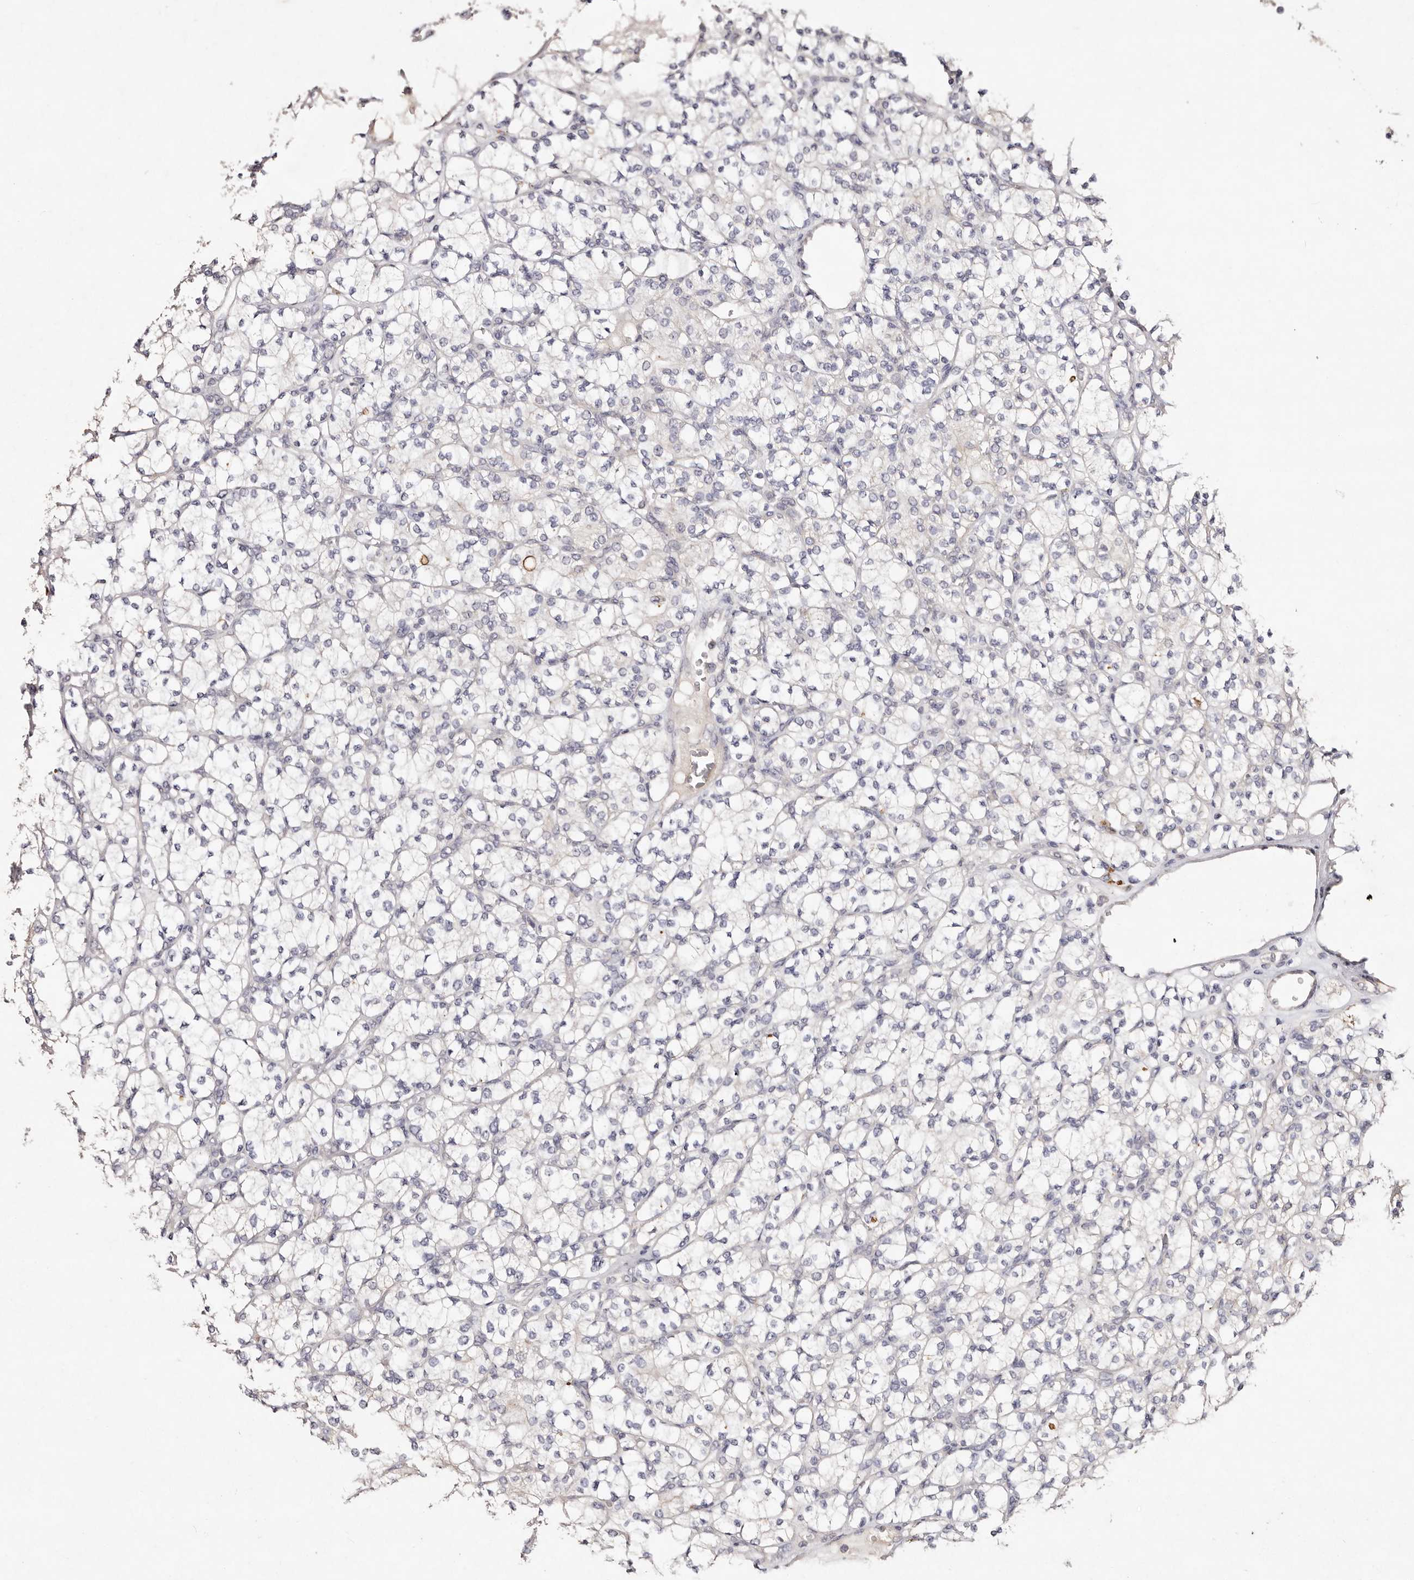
{"staining": {"intensity": "negative", "quantity": "none", "location": "none"}, "tissue": "renal cancer", "cell_type": "Tumor cells", "image_type": "cancer", "snomed": [{"axis": "morphology", "description": "Adenocarcinoma, NOS"}, {"axis": "topography", "description": "Kidney"}], "caption": "This photomicrograph is of renal cancer stained with immunohistochemistry to label a protein in brown with the nuclei are counter-stained blue. There is no expression in tumor cells. (DAB (3,3'-diaminobenzidine) immunohistochemistry, high magnification).", "gene": "TSC2", "patient": {"sex": "male", "age": 77}}